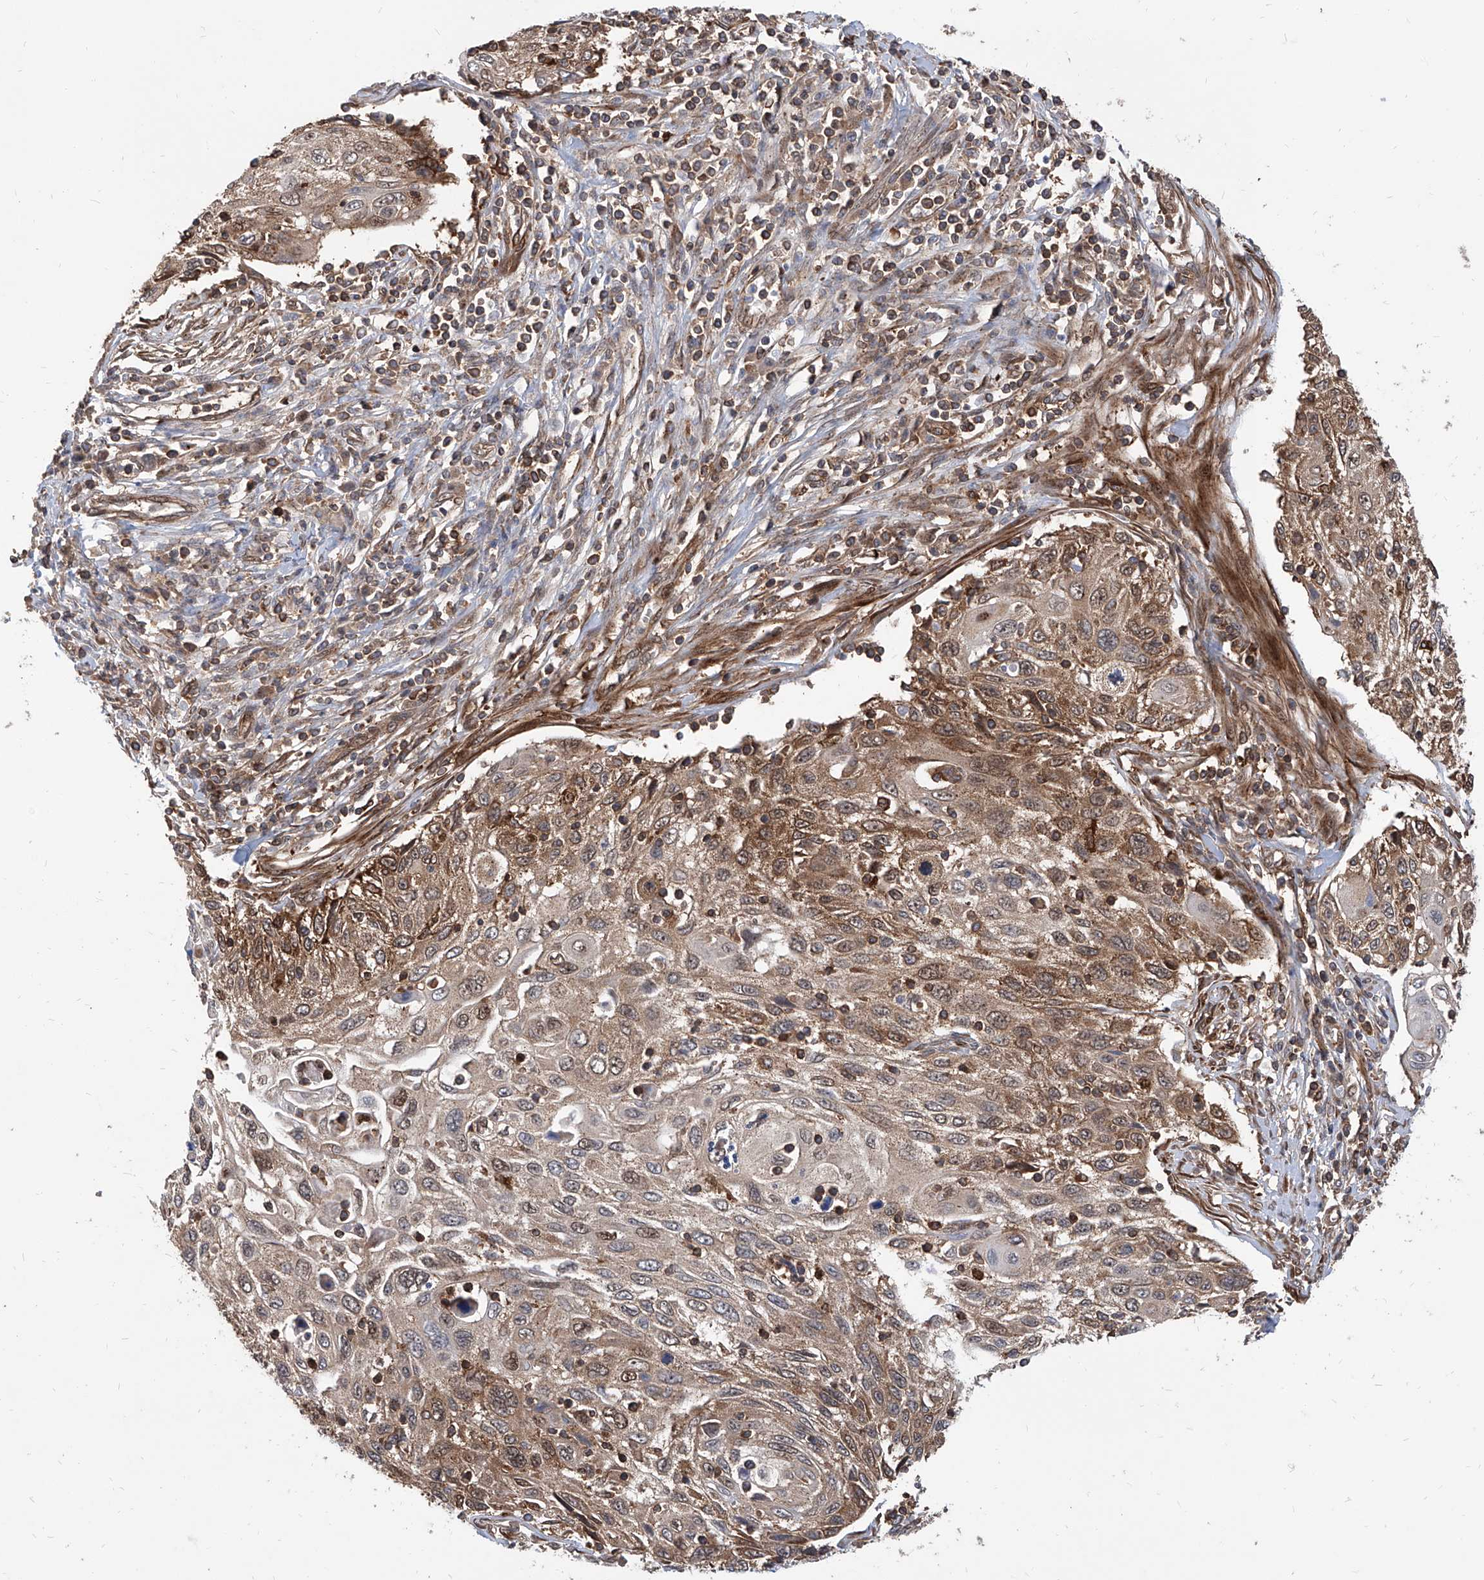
{"staining": {"intensity": "moderate", "quantity": ">75%", "location": "cytoplasmic/membranous"}, "tissue": "cervical cancer", "cell_type": "Tumor cells", "image_type": "cancer", "snomed": [{"axis": "morphology", "description": "Squamous cell carcinoma, NOS"}, {"axis": "topography", "description": "Cervix"}], "caption": "Cervical cancer (squamous cell carcinoma) was stained to show a protein in brown. There is medium levels of moderate cytoplasmic/membranous staining in approximately >75% of tumor cells.", "gene": "MAGED2", "patient": {"sex": "female", "age": 70}}